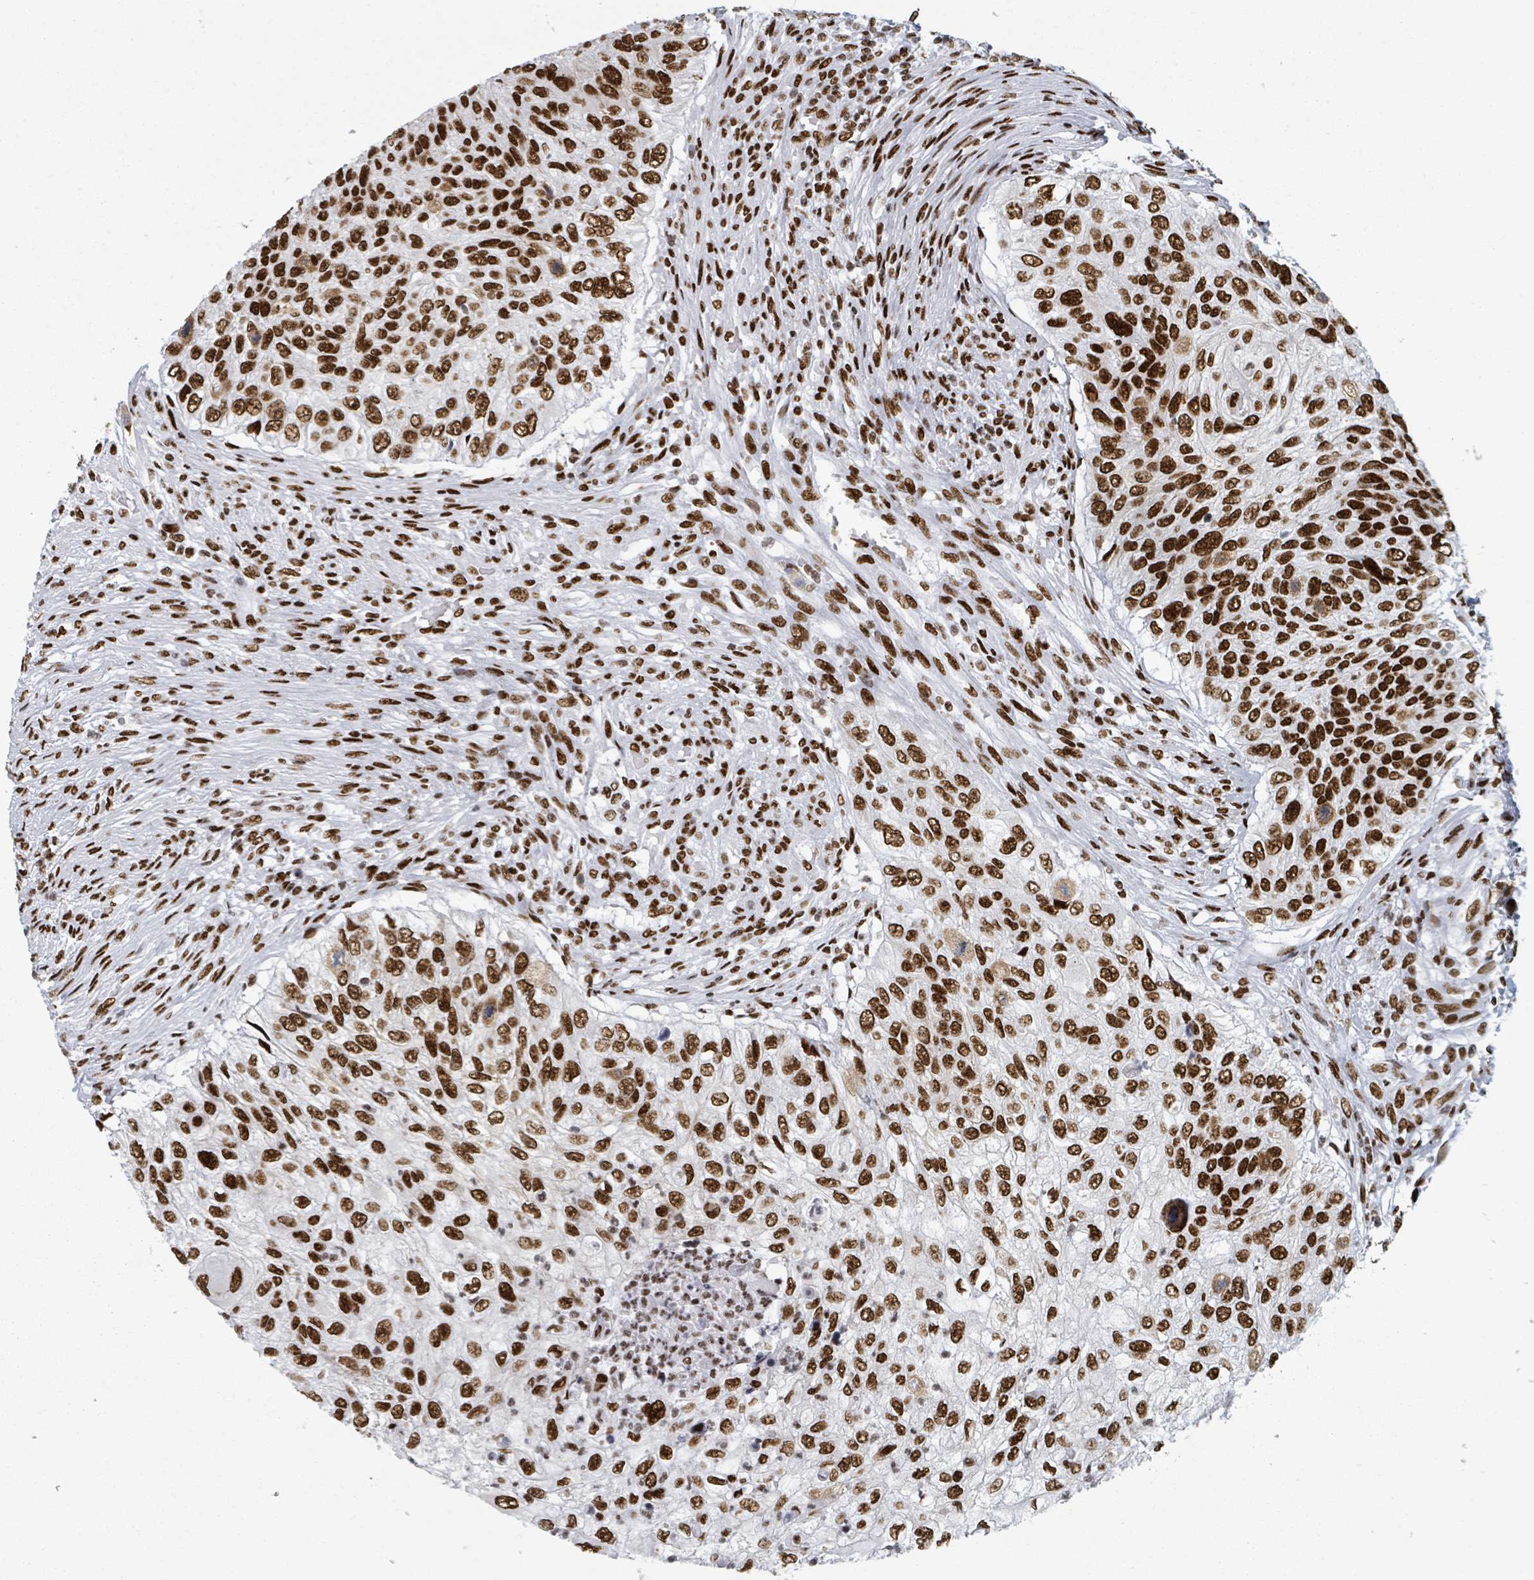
{"staining": {"intensity": "strong", "quantity": ">75%", "location": "nuclear"}, "tissue": "urothelial cancer", "cell_type": "Tumor cells", "image_type": "cancer", "snomed": [{"axis": "morphology", "description": "Urothelial carcinoma, High grade"}, {"axis": "topography", "description": "Urinary bladder"}], "caption": "Immunohistochemistry (IHC) of urothelial cancer displays high levels of strong nuclear staining in about >75% of tumor cells.", "gene": "DHX16", "patient": {"sex": "female", "age": 60}}